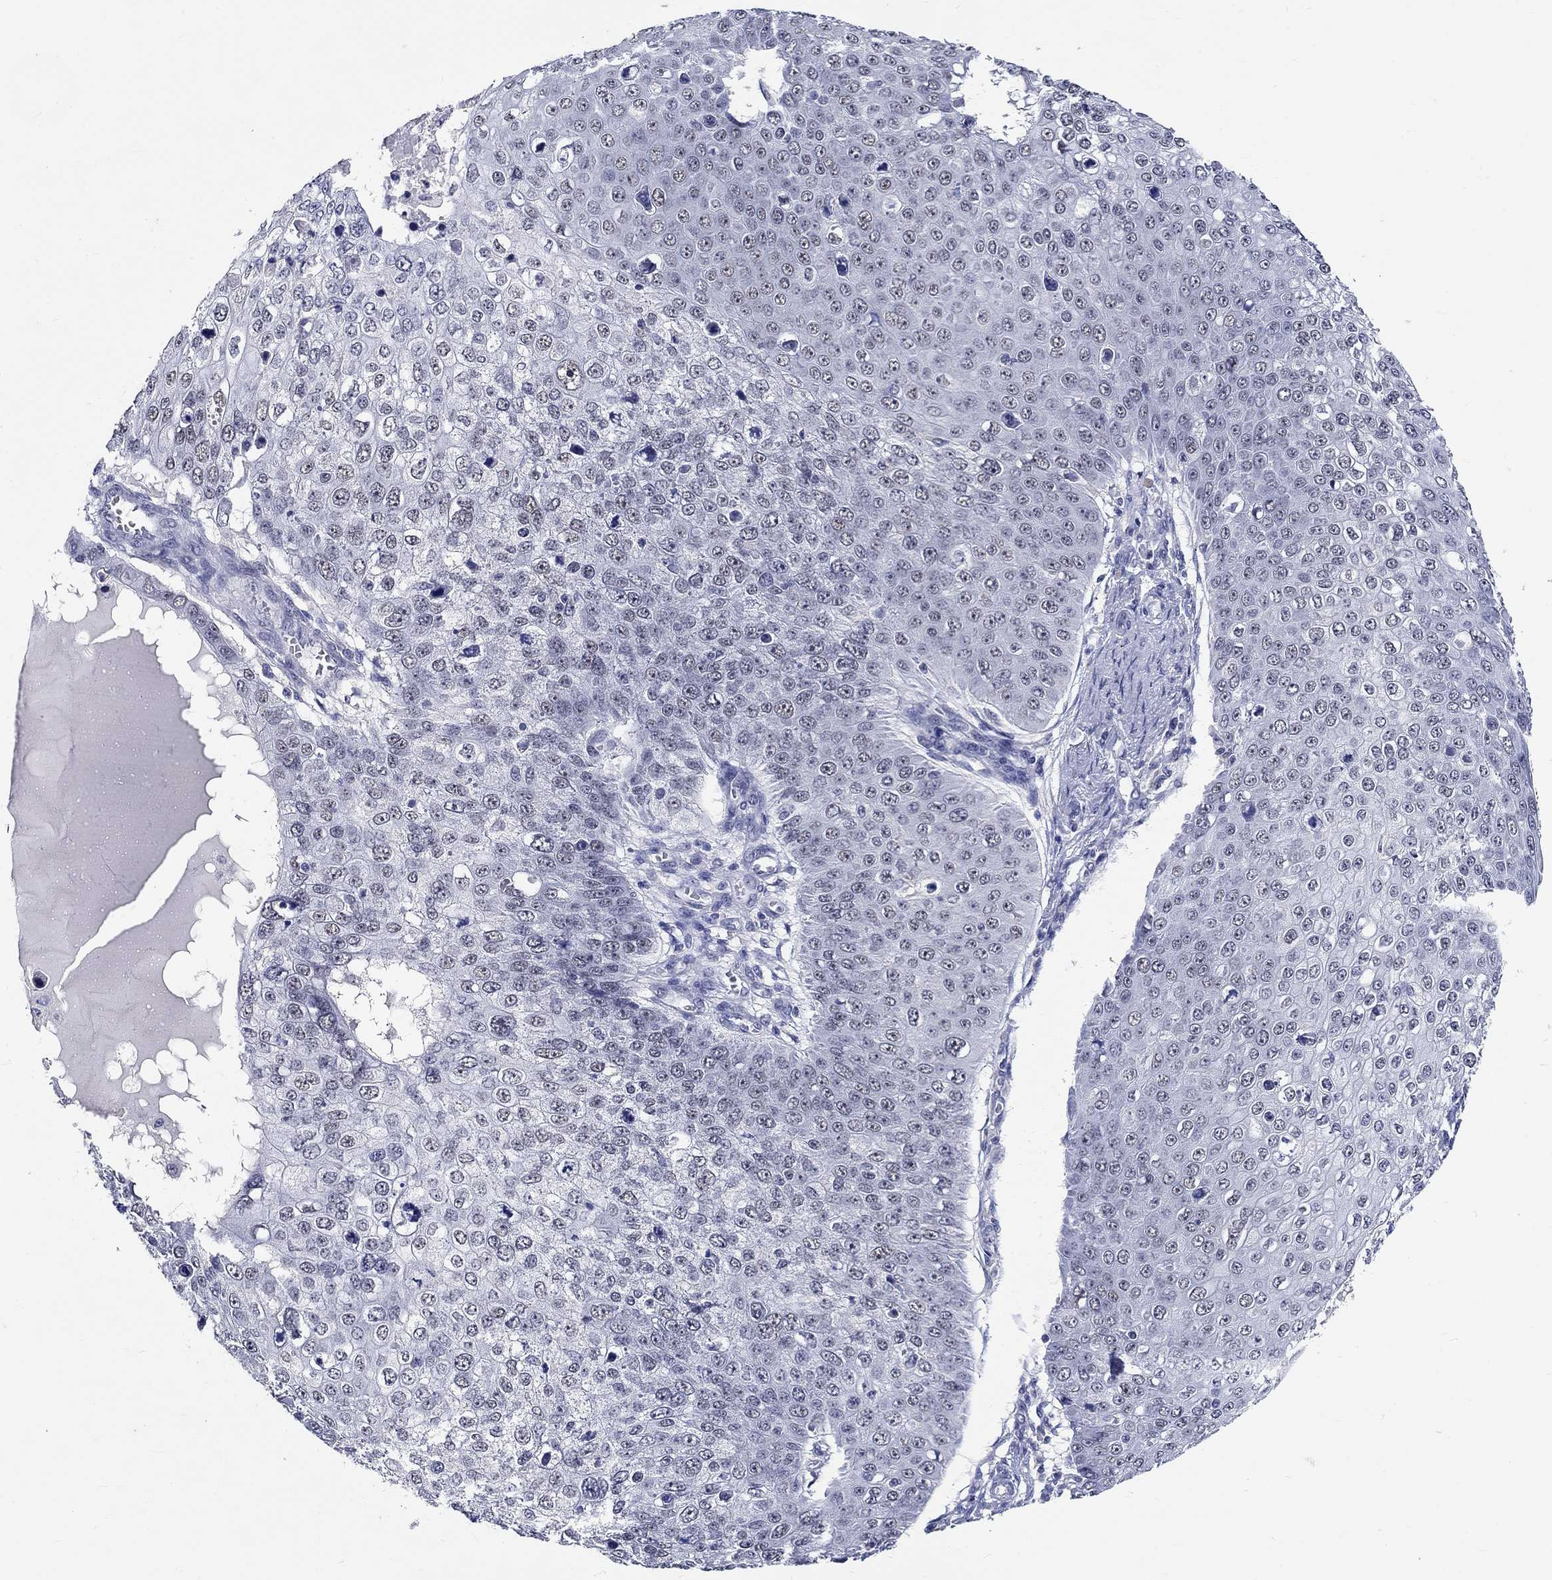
{"staining": {"intensity": "negative", "quantity": "none", "location": "none"}, "tissue": "skin cancer", "cell_type": "Tumor cells", "image_type": "cancer", "snomed": [{"axis": "morphology", "description": "Squamous cell carcinoma, NOS"}, {"axis": "topography", "description": "Skin"}], "caption": "This is an IHC micrograph of skin cancer (squamous cell carcinoma). There is no staining in tumor cells.", "gene": "GRIN1", "patient": {"sex": "male", "age": 71}}